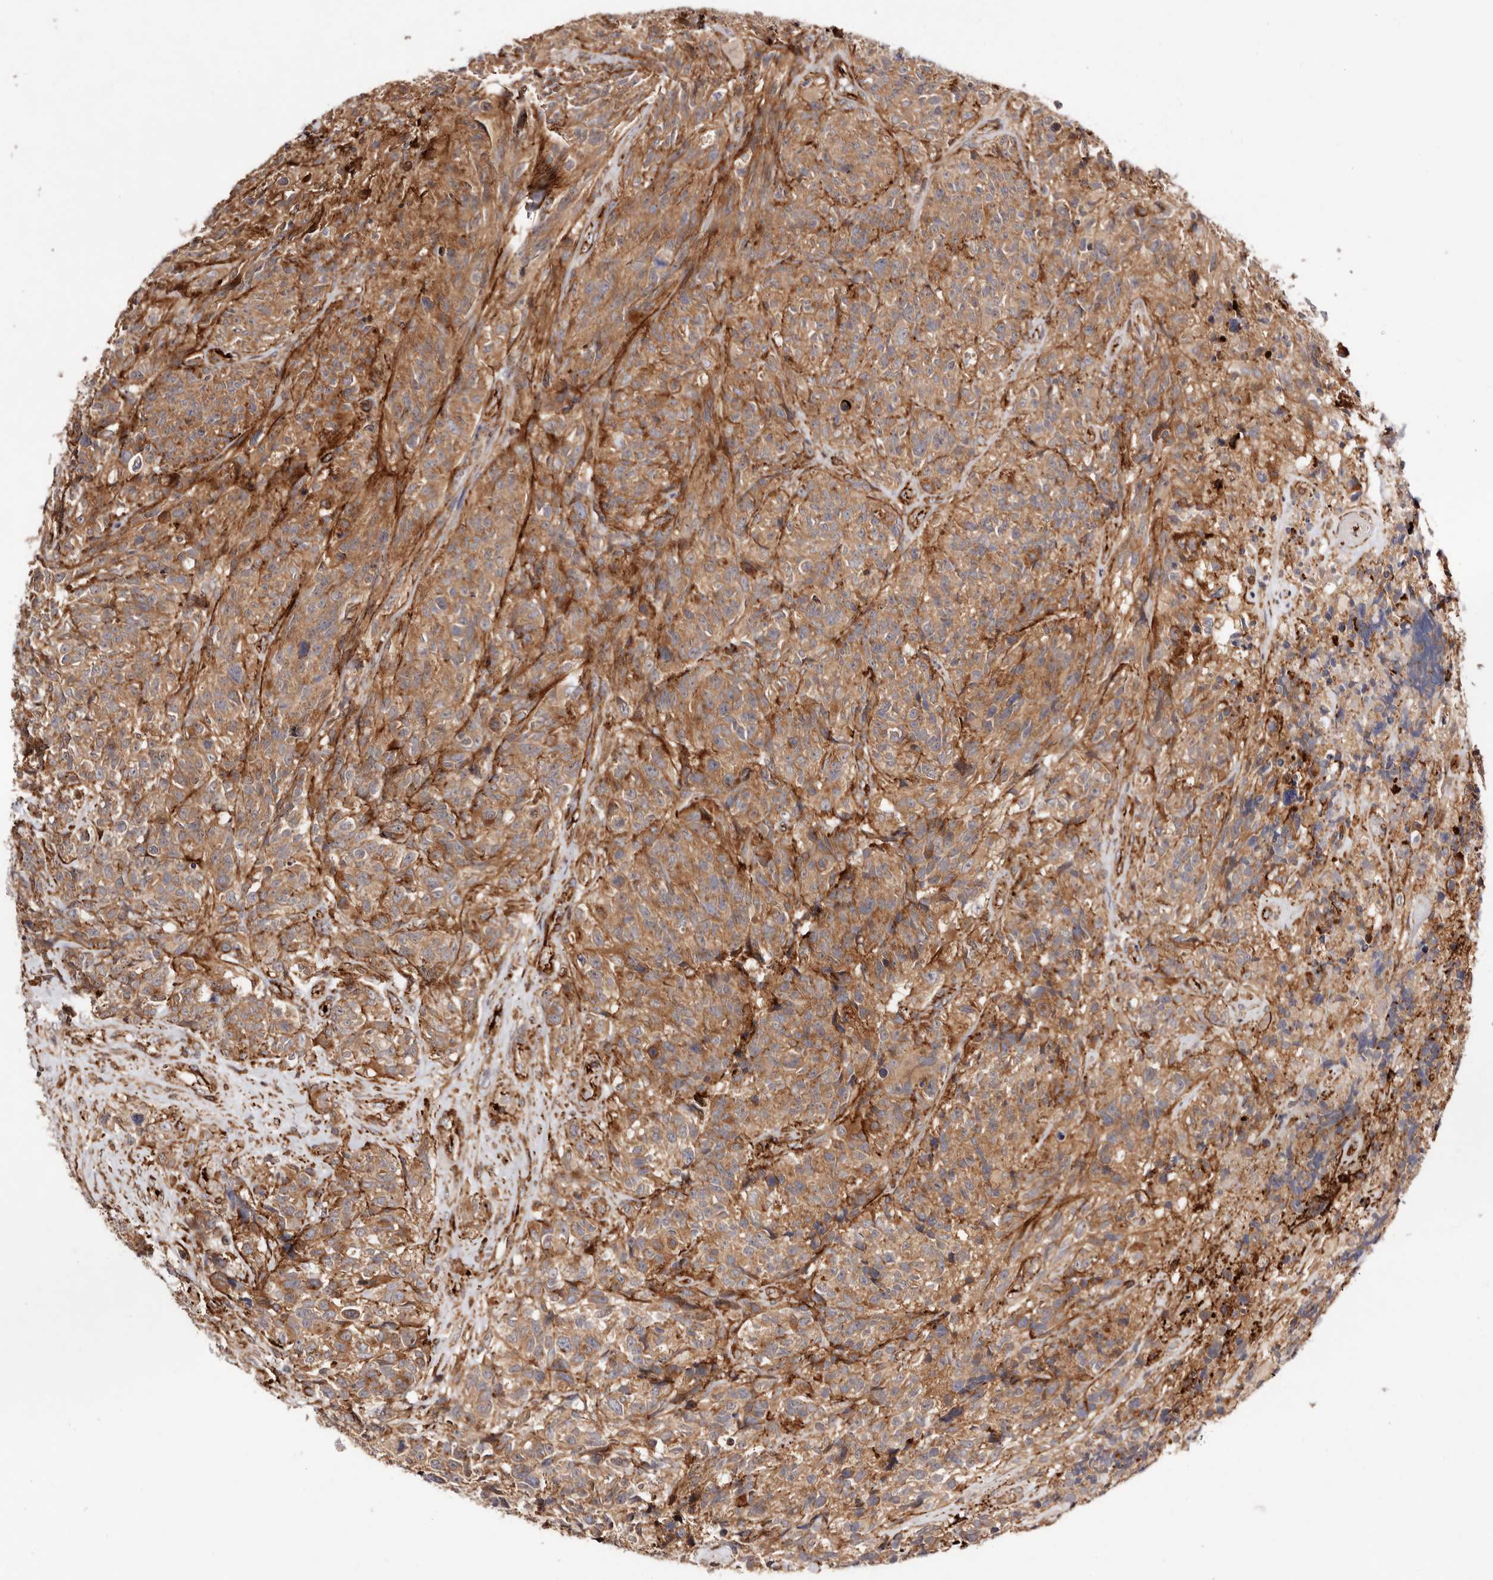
{"staining": {"intensity": "moderate", "quantity": ">75%", "location": "cytoplasmic/membranous"}, "tissue": "glioma", "cell_type": "Tumor cells", "image_type": "cancer", "snomed": [{"axis": "morphology", "description": "Glioma, malignant, High grade"}, {"axis": "topography", "description": "Brain"}], "caption": "Immunohistochemistry micrograph of malignant glioma (high-grade) stained for a protein (brown), which shows medium levels of moderate cytoplasmic/membranous staining in approximately >75% of tumor cells.", "gene": "PTPN22", "patient": {"sex": "male", "age": 69}}